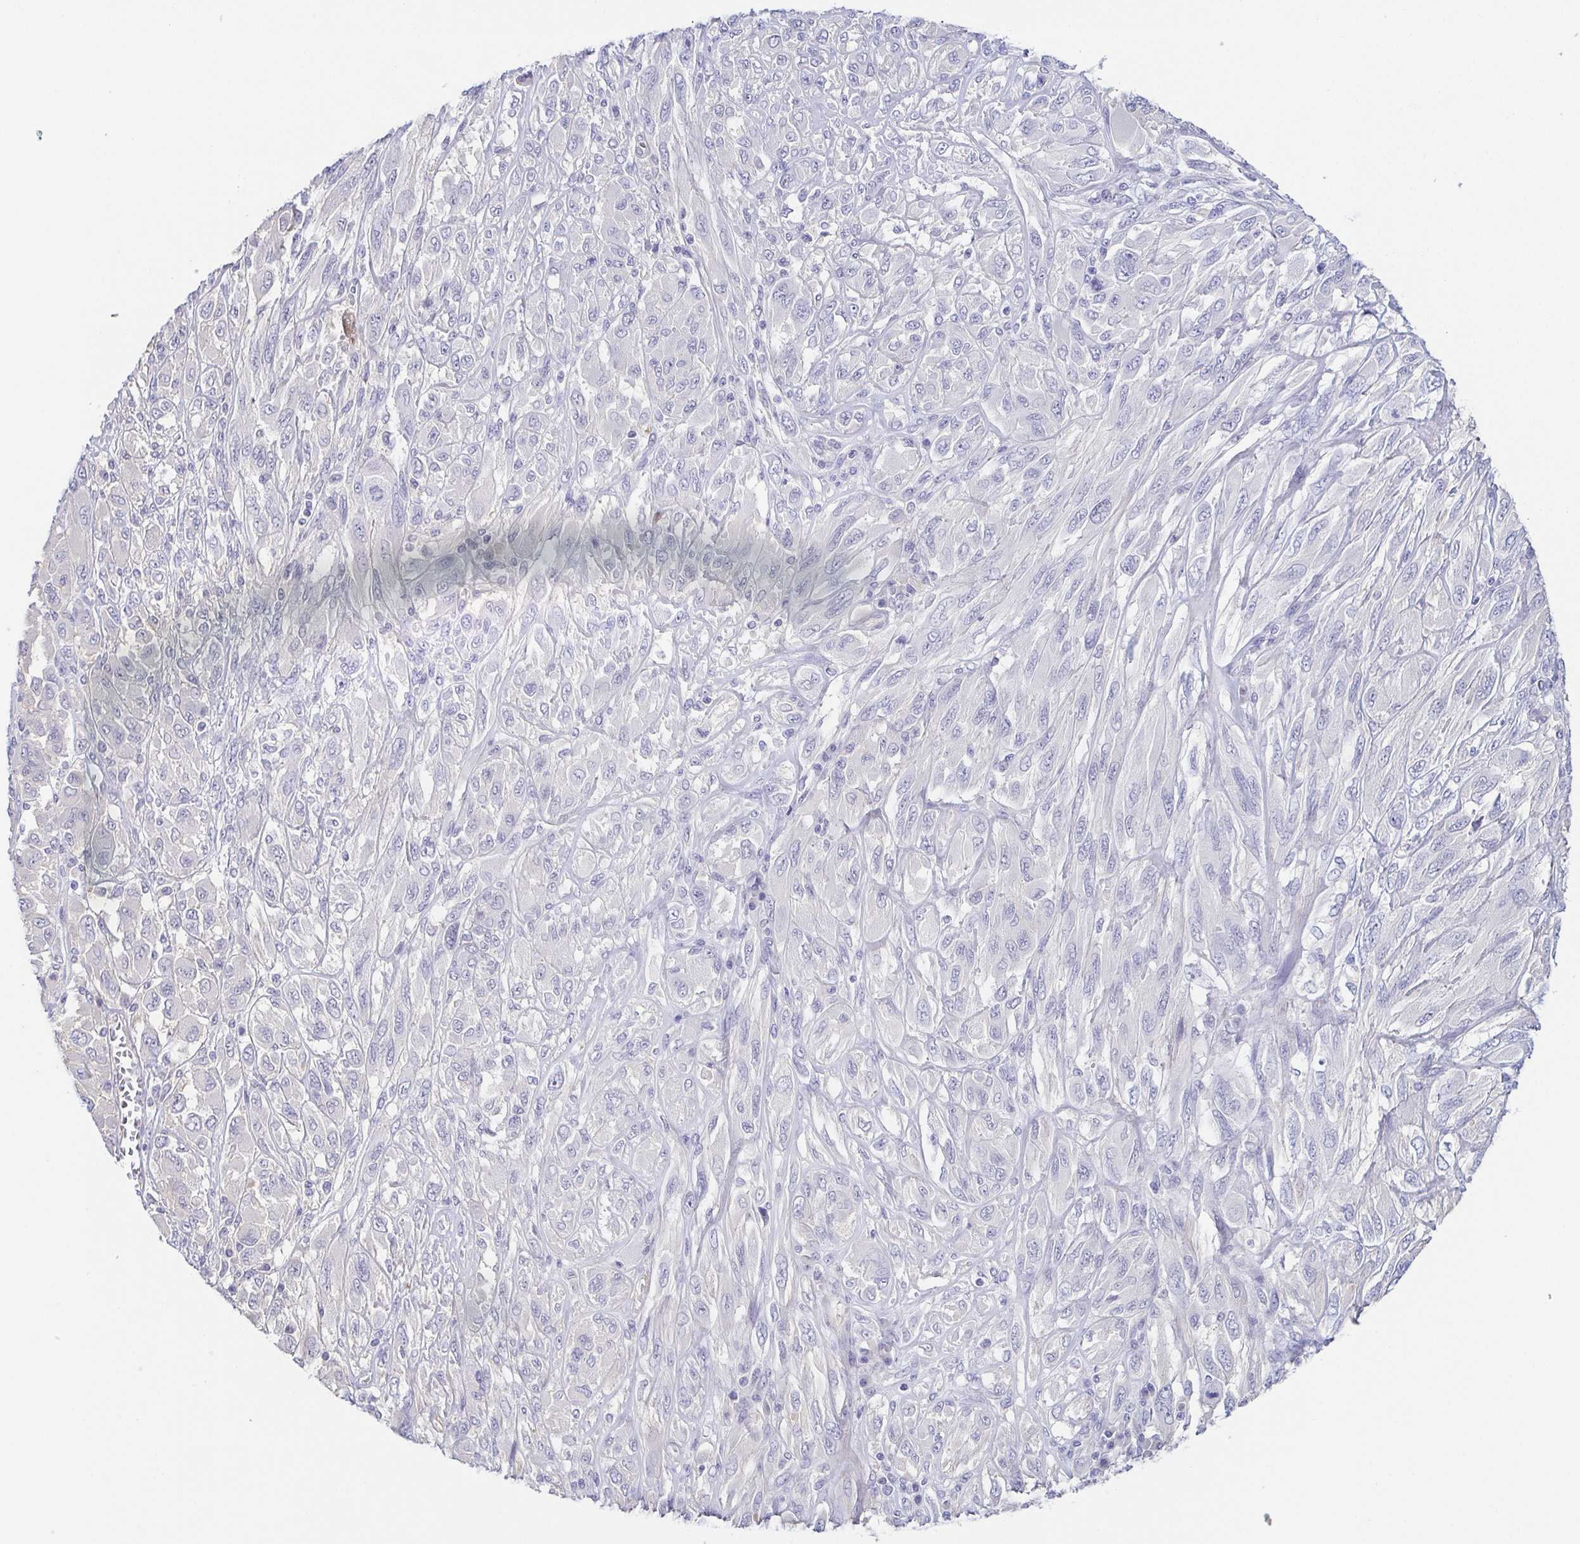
{"staining": {"intensity": "negative", "quantity": "none", "location": "none"}, "tissue": "melanoma", "cell_type": "Tumor cells", "image_type": "cancer", "snomed": [{"axis": "morphology", "description": "Malignant melanoma, NOS"}, {"axis": "topography", "description": "Skin"}], "caption": "The immunohistochemistry (IHC) photomicrograph has no significant positivity in tumor cells of malignant melanoma tissue.", "gene": "COL17A1", "patient": {"sex": "female", "age": 91}}